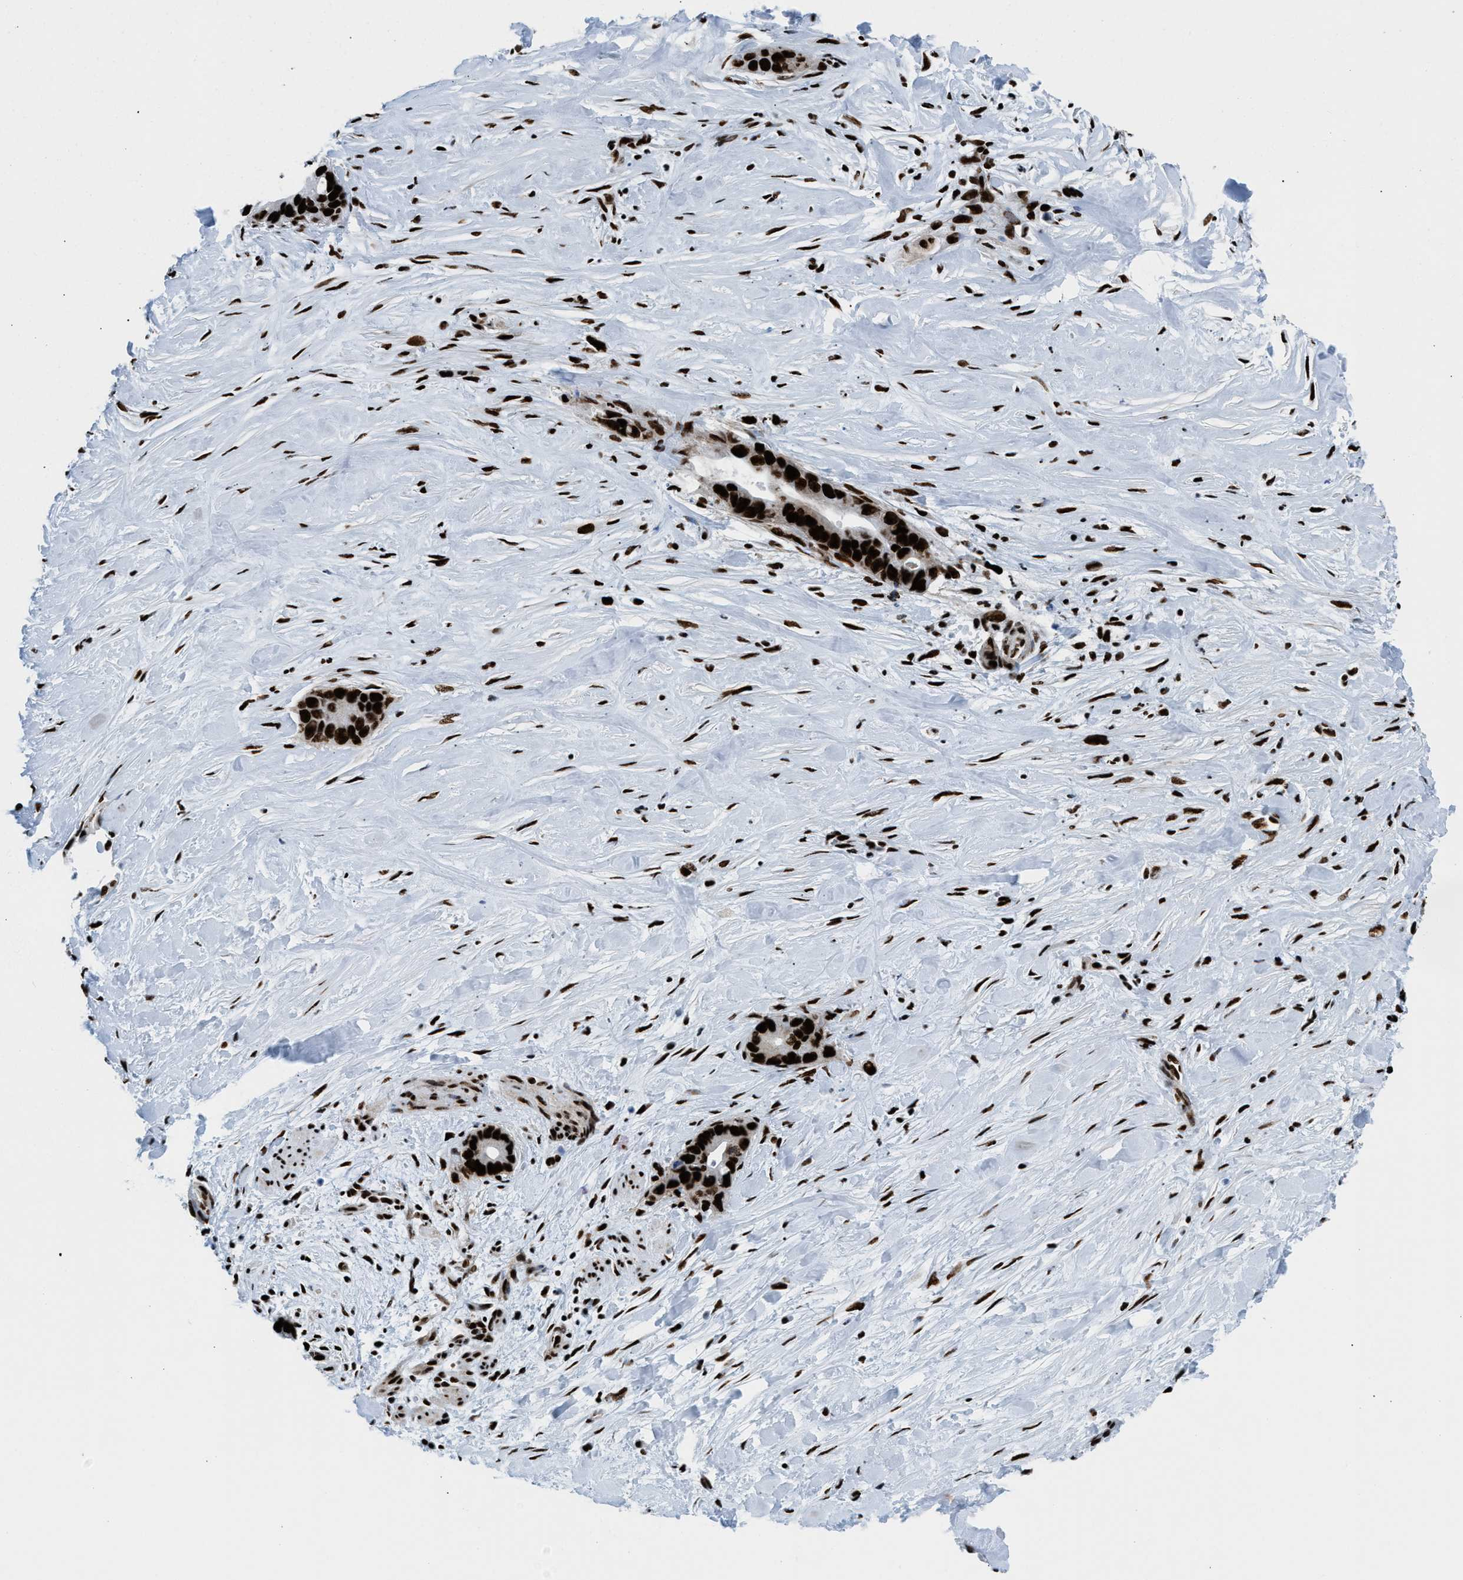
{"staining": {"intensity": "strong", "quantity": ">75%", "location": "nuclear"}, "tissue": "liver cancer", "cell_type": "Tumor cells", "image_type": "cancer", "snomed": [{"axis": "morphology", "description": "Cholangiocarcinoma"}, {"axis": "topography", "description": "Liver"}], "caption": "An immunohistochemistry (IHC) image of tumor tissue is shown. Protein staining in brown shows strong nuclear positivity in liver cholangiocarcinoma within tumor cells. (Brightfield microscopy of DAB IHC at high magnification).", "gene": "NONO", "patient": {"sex": "female", "age": 55}}